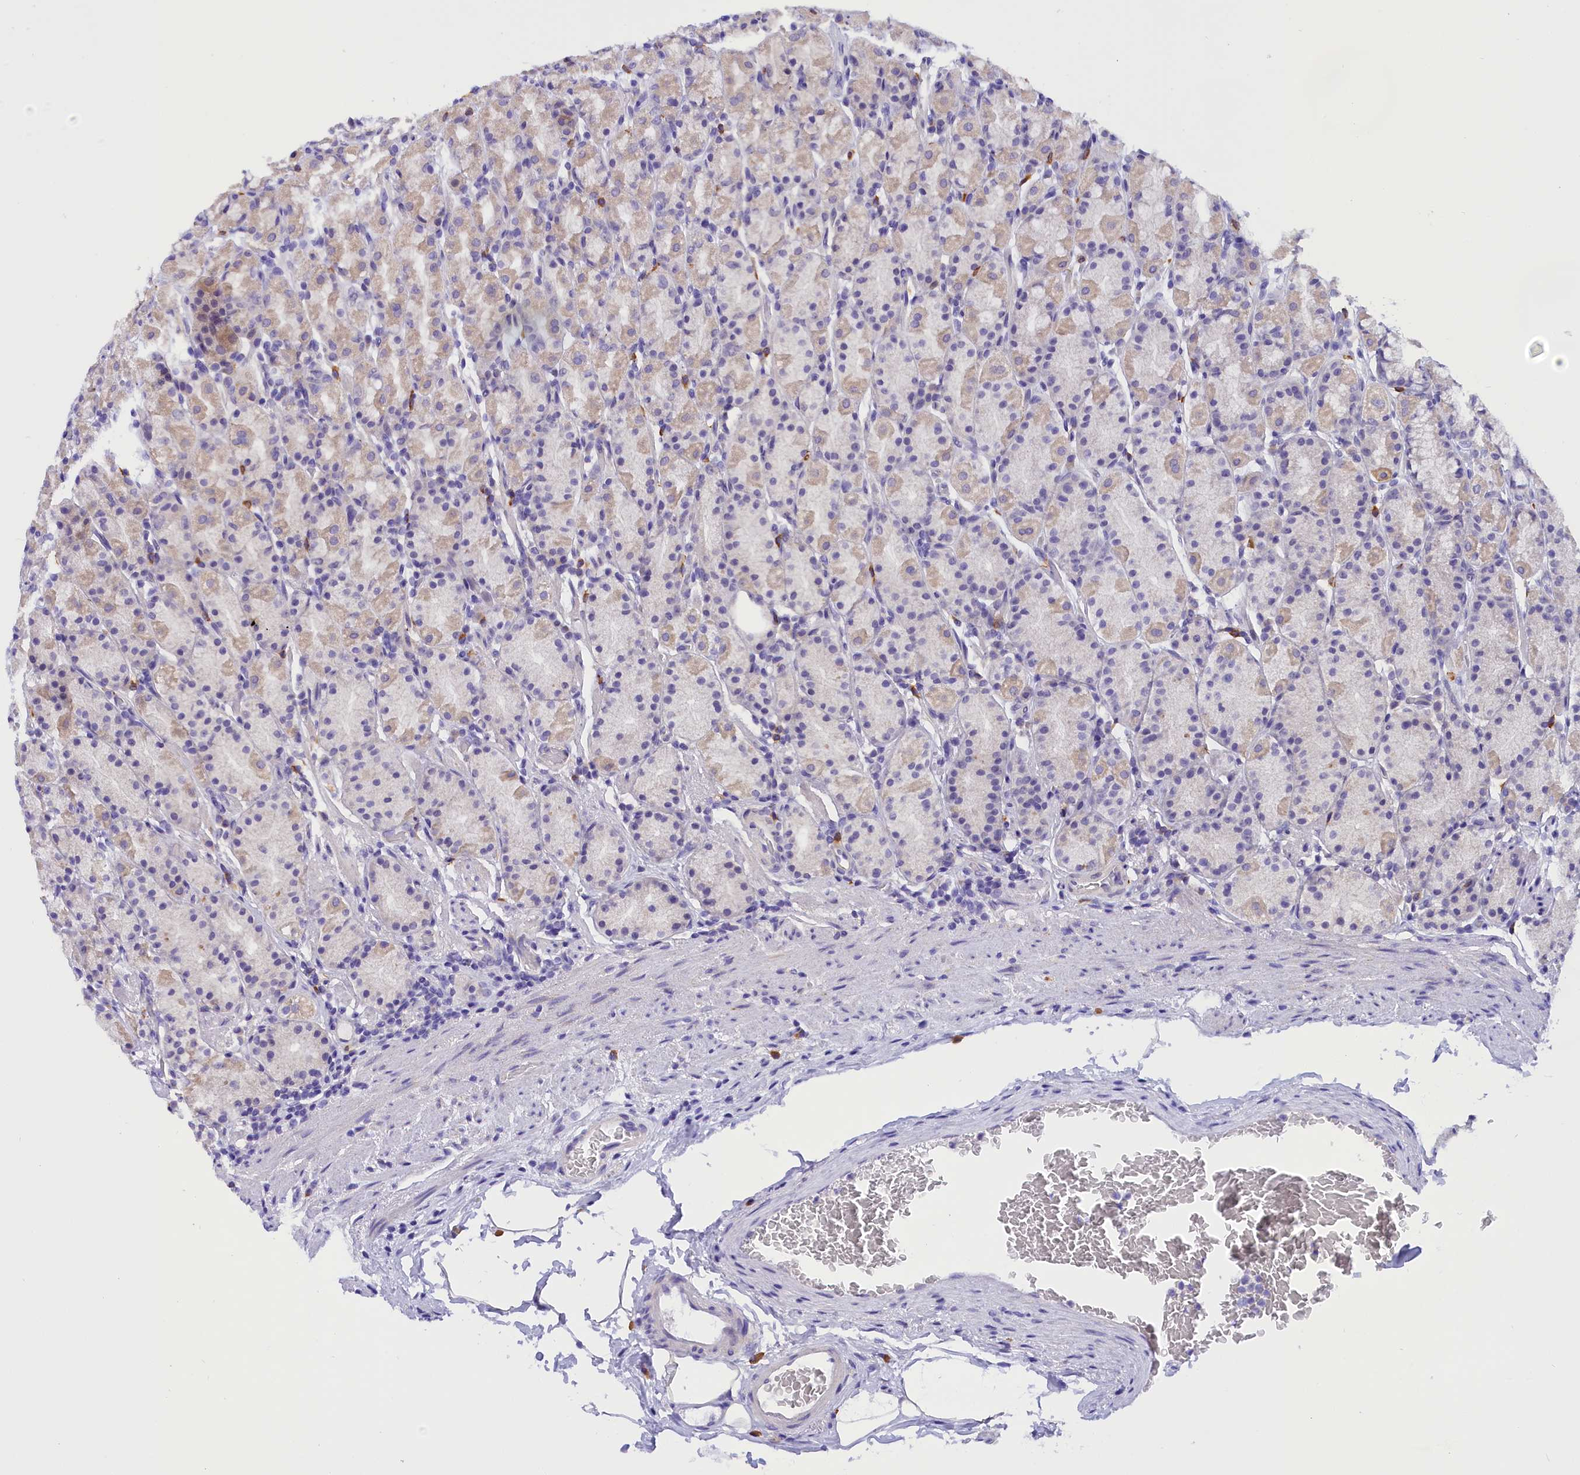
{"staining": {"intensity": "weak", "quantity": "25%-75%", "location": "cytoplasmic/membranous"}, "tissue": "stomach", "cell_type": "Glandular cells", "image_type": "normal", "snomed": [{"axis": "morphology", "description": "Normal tissue, NOS"}, {"axis": "topography", "description": "Stomach, upper"}, {"axis": "topography", "description": "Stomach, lower"}, {"axis": "topography", "description": "Small intestine"}], "caption": "Immunohistochemical staining of normal human stomach exhibits low levels of weak cytoplasmic/membranous positivity in approximately 25%-75% of glandular cells.", "gene": "COL6A5", "patient": {"sex": "male", "age": 68}}